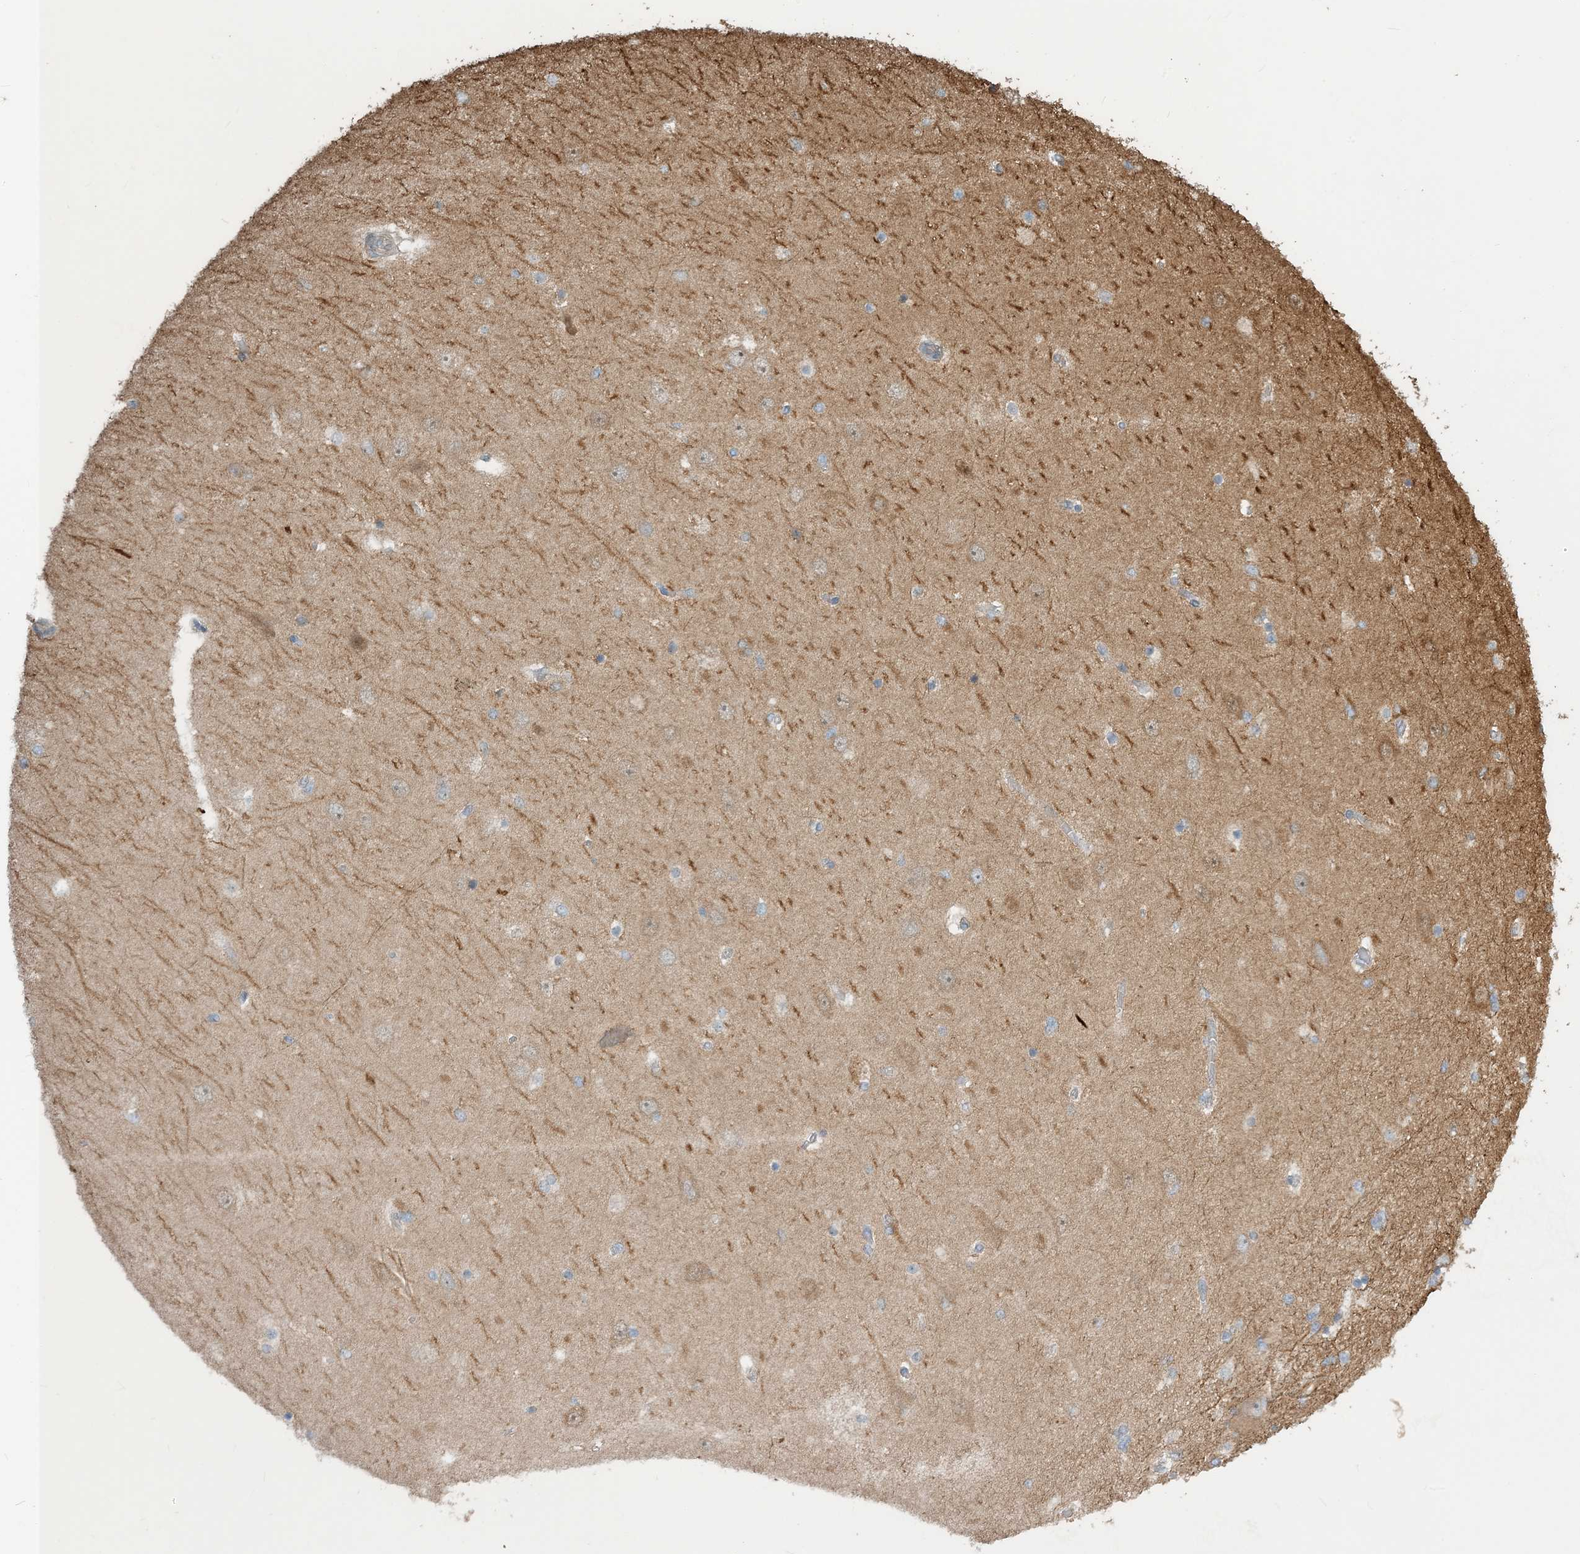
{"staining": {"intensity": "negative", "quantity": "none", "location": "none"}, "tissue": "hippocampus", "cell_type": "Glial cells", "image_type": "normal", "snomed": [{"axis": "morphology", "description": "Normal tissue, NOS"}, {"axis": "topography", "description": "Hippocampus"}], "caption": "Immunohistochemistry micrograph of unremarkable human hippocampus stained for a protein (brown), which demonstrates no positivity in glial cells. Brightfield microscopy of immunohistochemistry stained with DAB (3,3'-diaminobenzidine) (brown) and hematoxylin (blue), captured at high magnification.", "gene": "ZBTB3", "patient": {"sex": "female", "age": 54}}